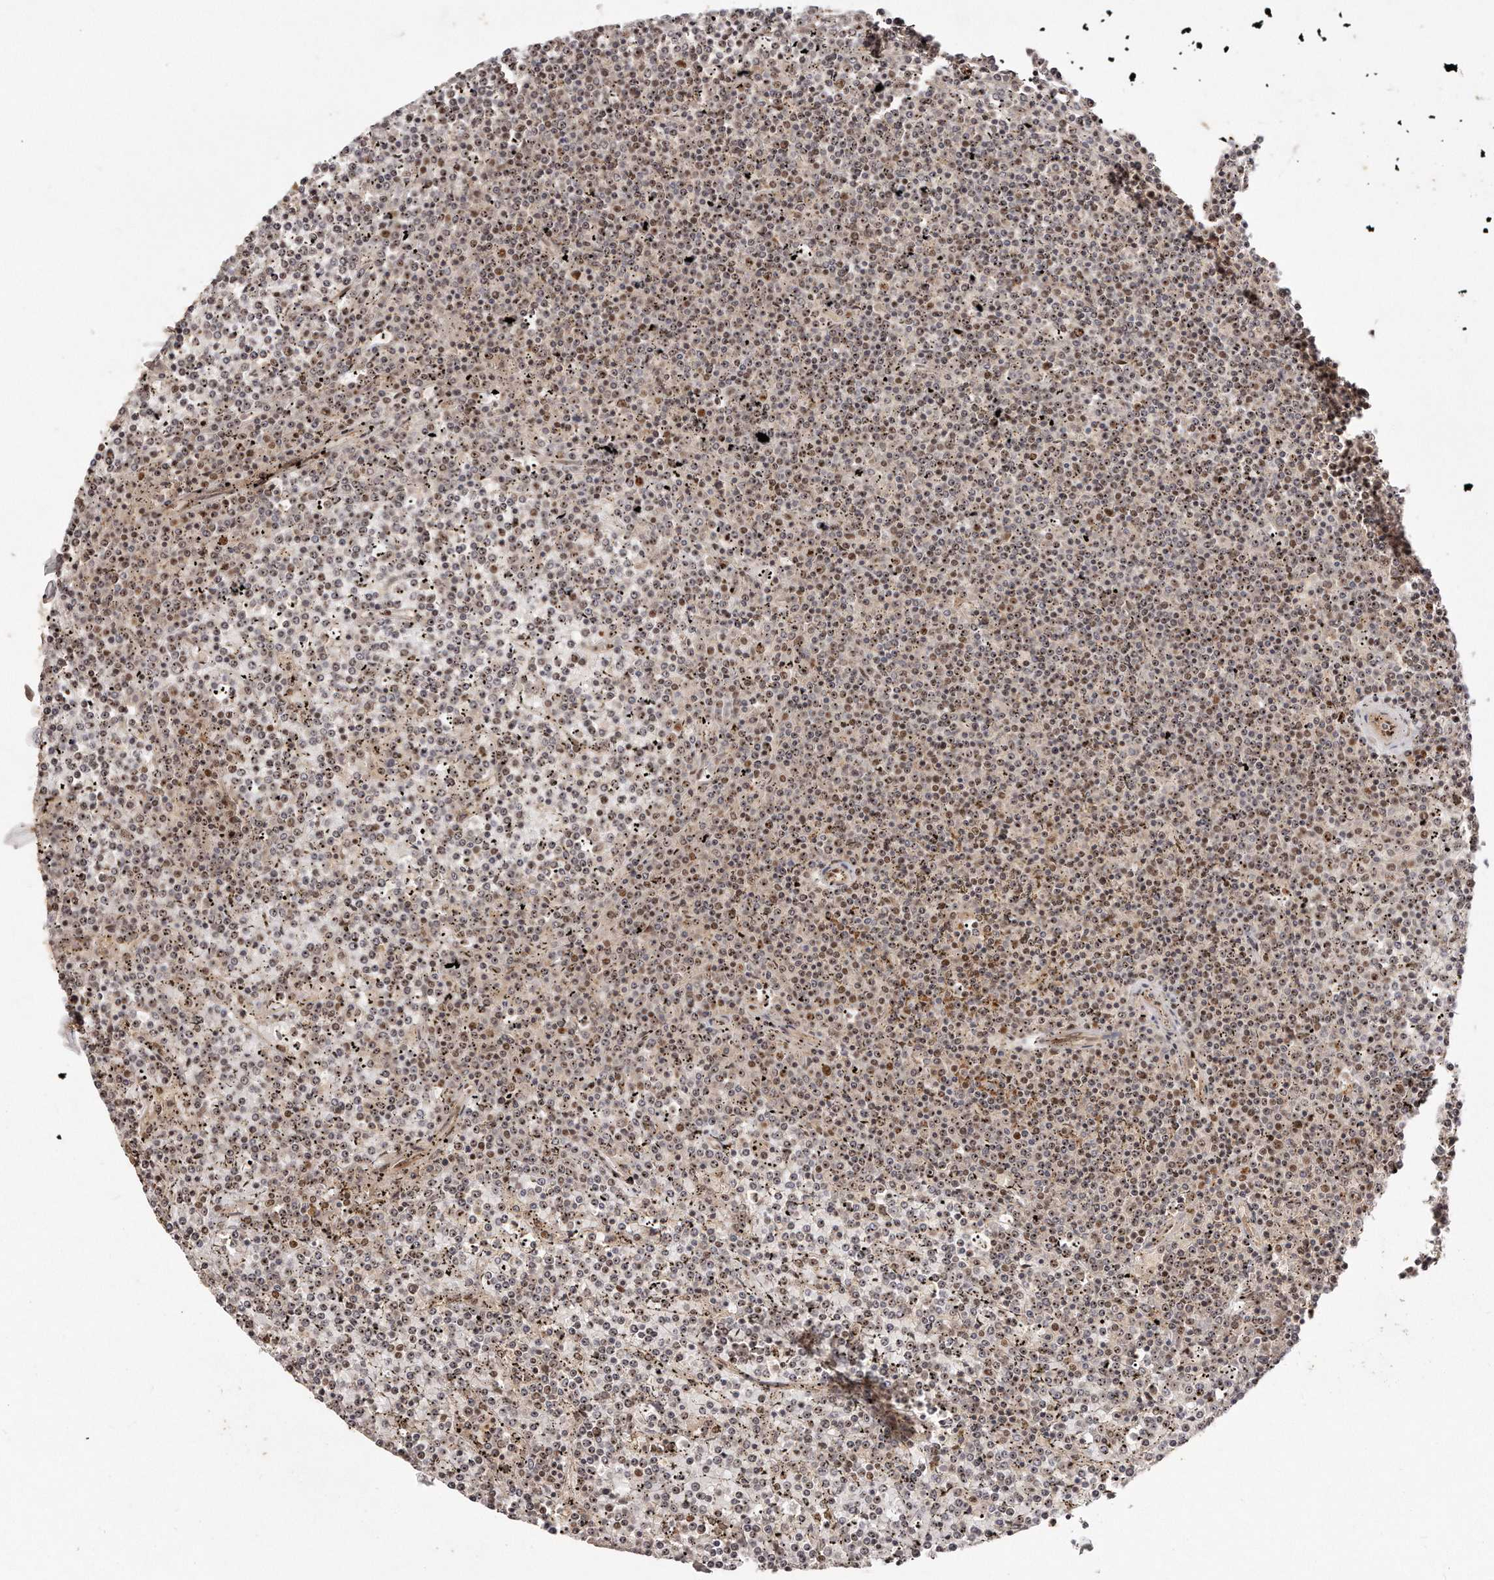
{"staining": {"intensity": "moderate", "quantity": ">75%", "location": "nuclear"}, "tissue": "lymphoma", "cell_type": "Tumor cells", "image_type": "cancer", "snomed": [{"axis": "morphology", "description": "Malignant lymphoma, non-Hodgkin's type, Low grade"}, {"axis": "topography", "description": "Spleen"}], "caption": "Lymphoma tissue exhibits moderate nuclear staining in about >75% of tumor cells, visualized by immunohistochemistry.", "gene": "SOX4", "patient": {"sex": "female", "age": 19}}